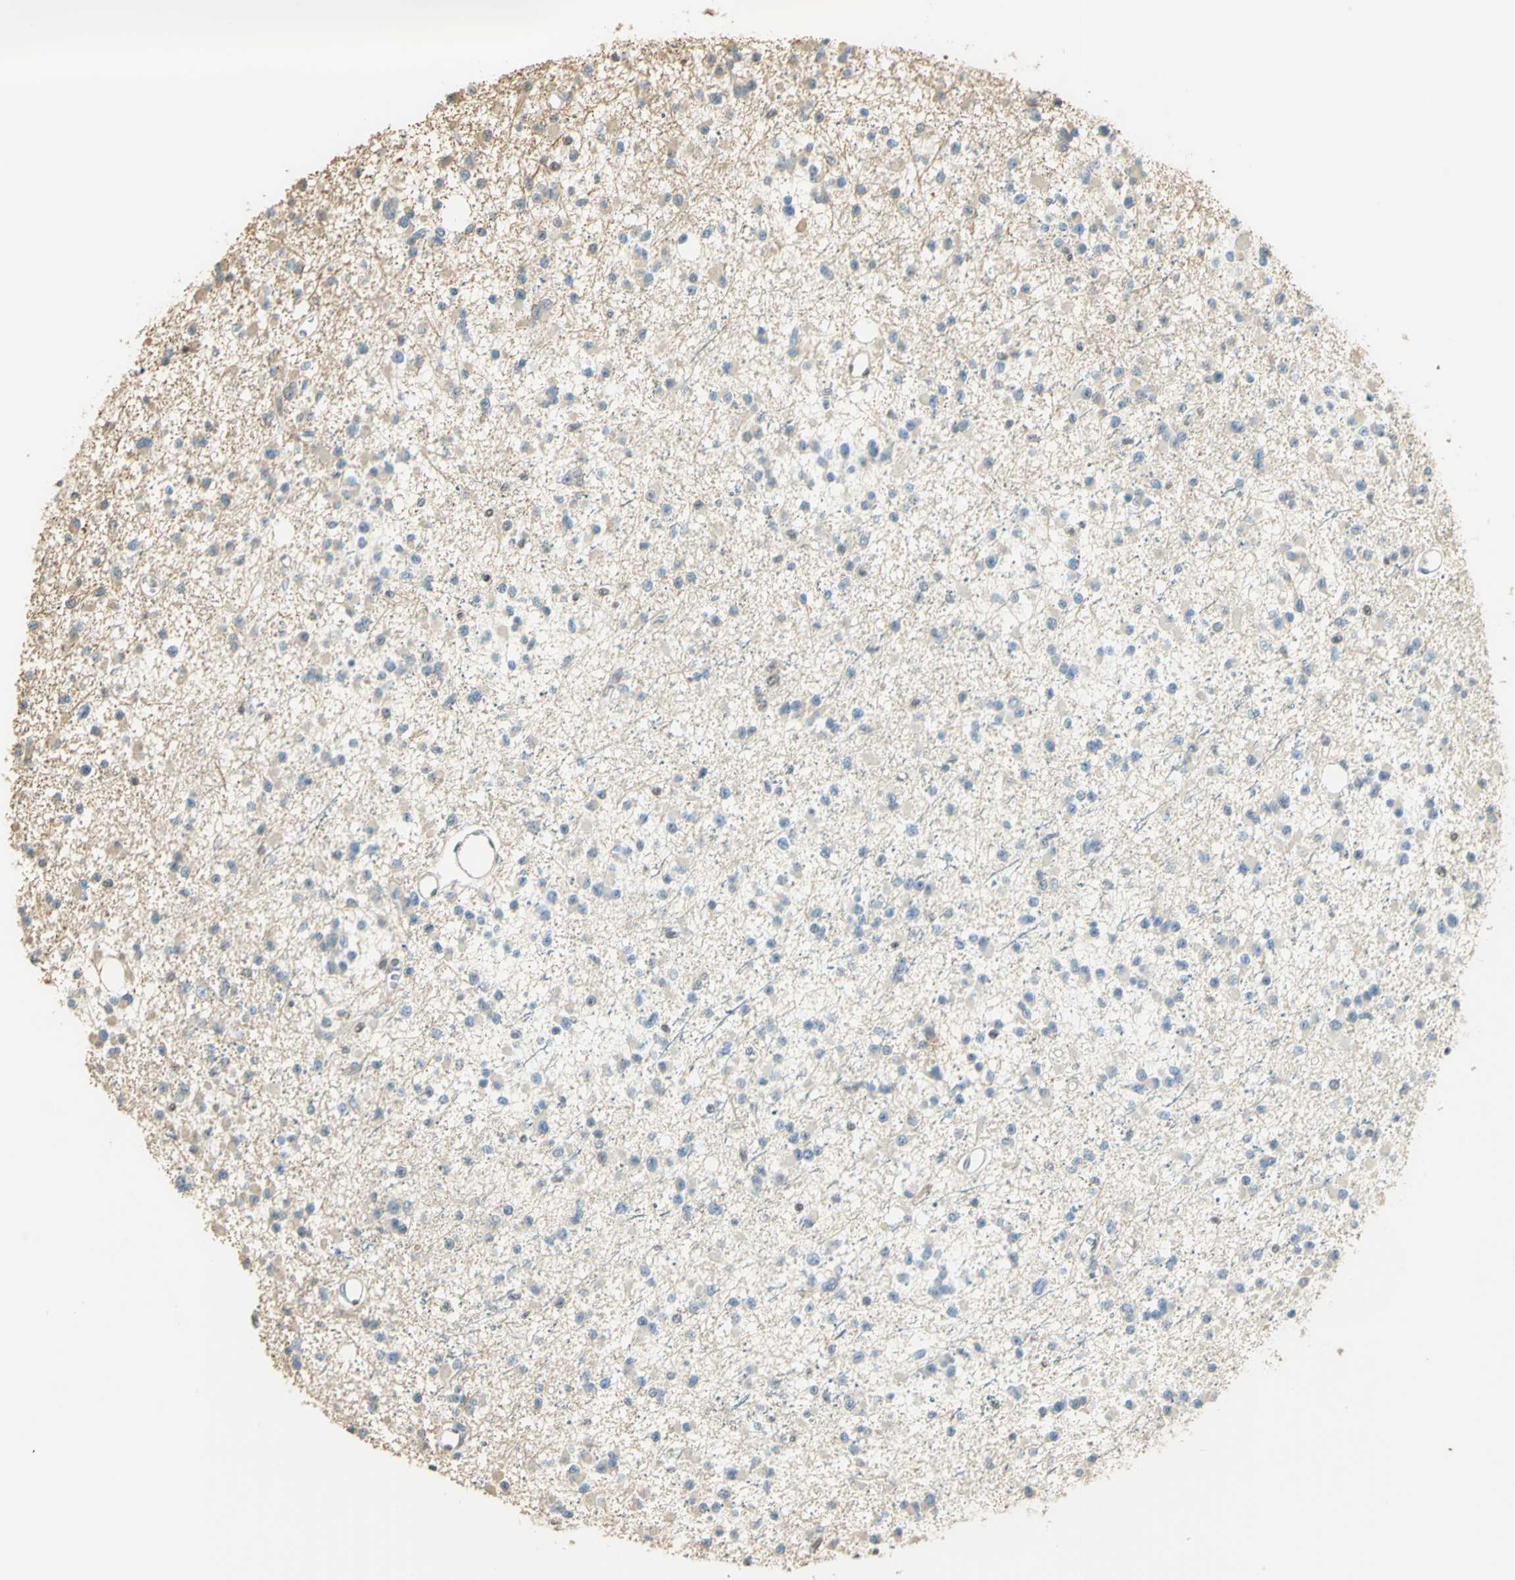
{"staining": {"intensity": "weak", "quantity": "<25%", "location": "cytoplasmic/membranous"}, "tissue": "glioma", "cell_type": "Tumor cells", "image_type": "cancer", "snomed": [{"axis": "morphology", "description": "Glioma, malignant, Low grade"}, {"axis": "topography", "description": "Brain"}], "caption": "DAB immunohistochemical staining of human malignant glioma (low-grade) reveals no significant positivity in tumor cells.", "gene": "ELF1", "patient": {"sex": "female", "age": 22}}